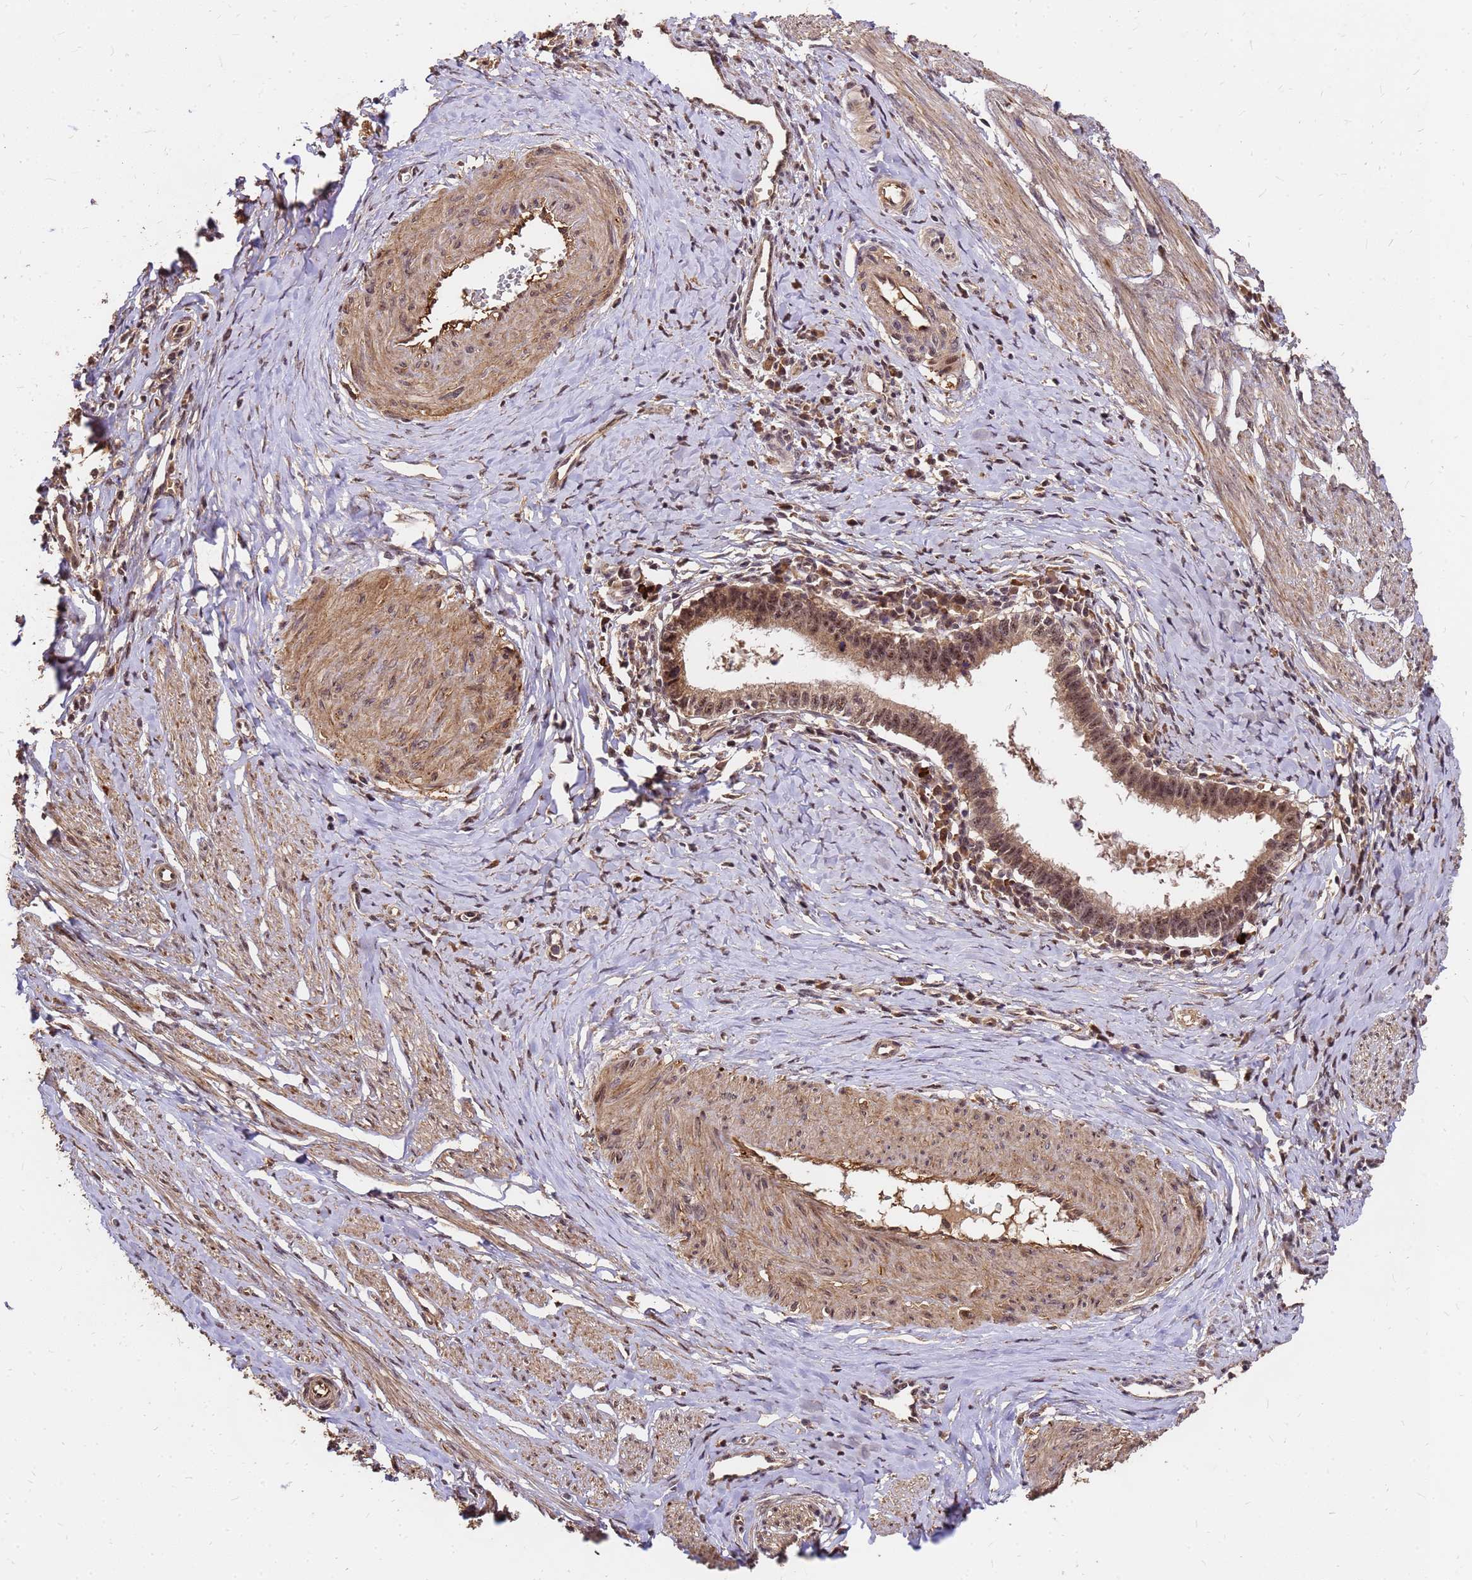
{"staining": {"intensity": "moderate", "quantity": ">75%", "location": "cytoplasmic/membranous,nuclear"}, "tissue": "cervical cancer", "cell_type": "Tumor cells", "image_type": "cancer", "snomed": [{"axis": "morphology", "description": "Adenocarcinoma, NOS"}, {"axis": "topography", "description": "Cervix"}], "caption": "The micrograph displays a brown stain indicating the presence of a protein in the cytoplasmic/membranous and nuclear of tumor cells in cervical cancer.", "gene": "GPATCH8", "patient": {"sex": "female", "age": 36}}